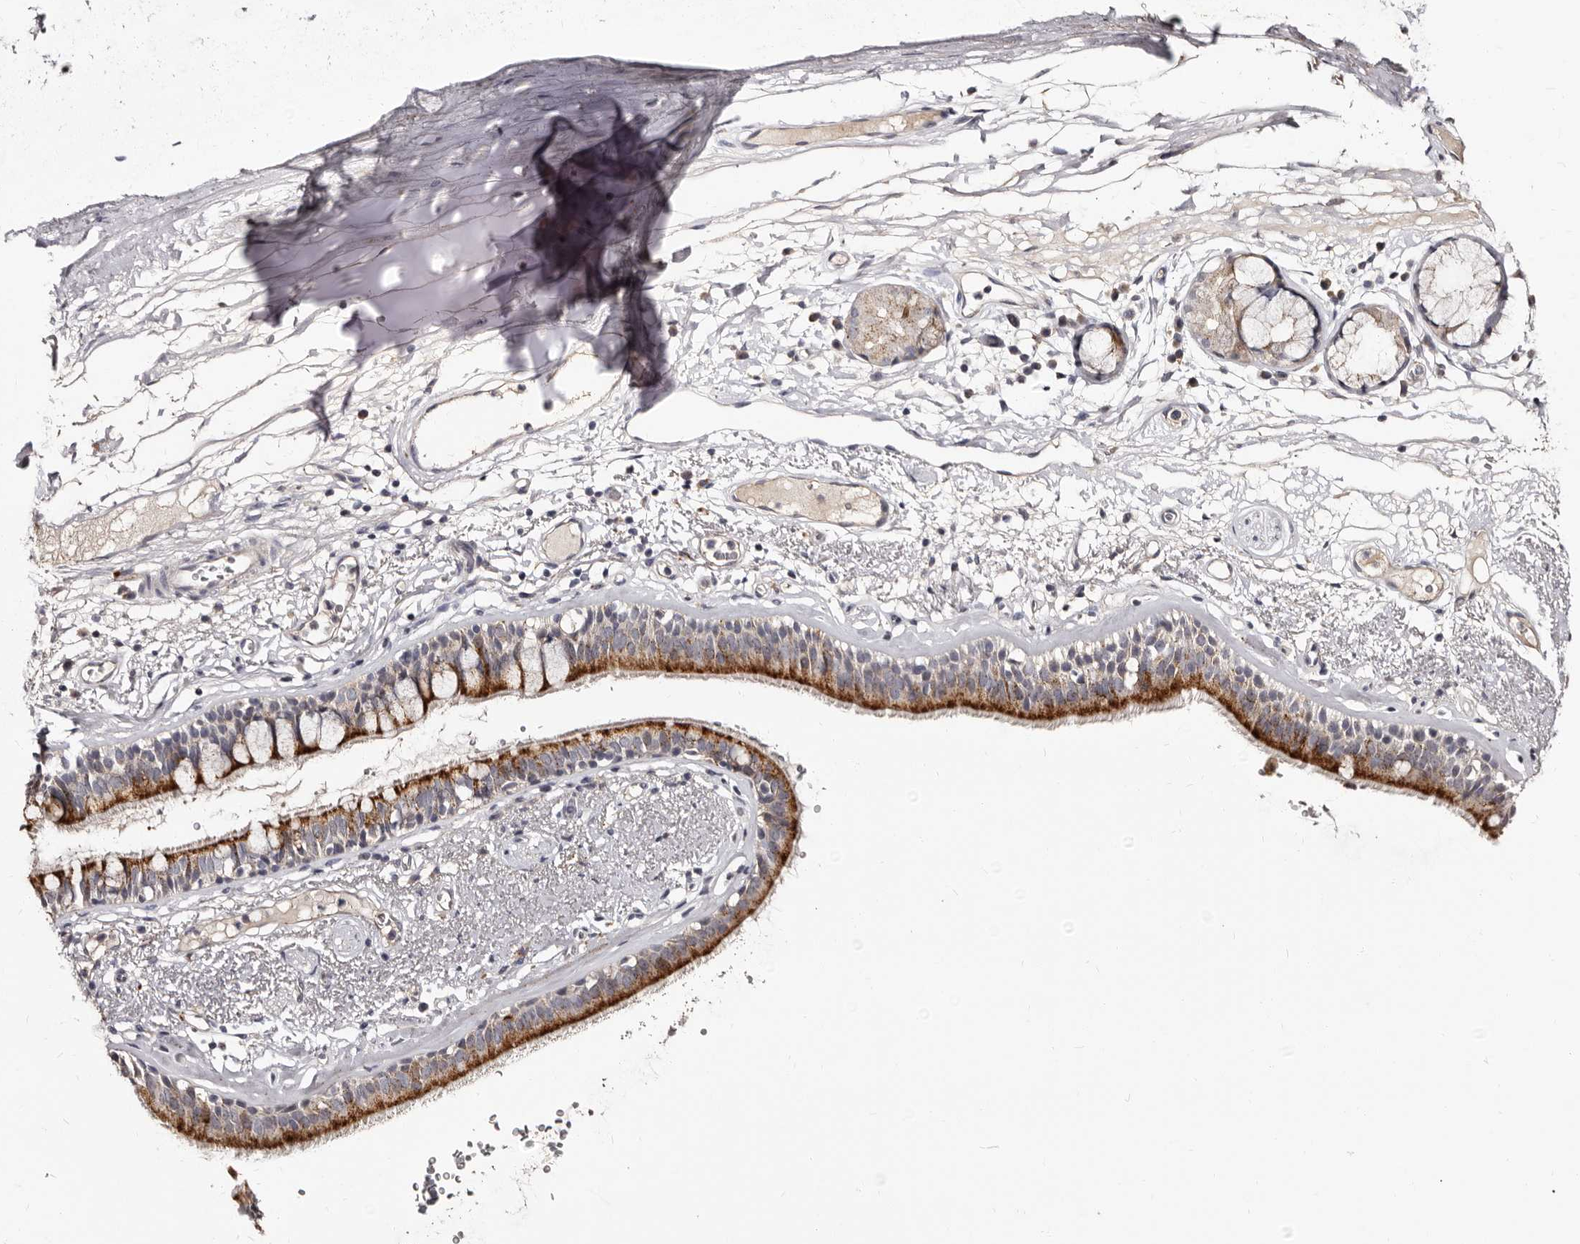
{"staining": {"intensity": "negative", "quantity": "none", "location": "none"}, "tissue": "adipose tissue", "cell_type": "Adipocytes", "image_type": "normal", "snomed": [{"axis": "morphology", "description": "Normal tissue, NOS"}, {"axis": "topography", "description": "Cartilage tissue"}], "caption": "Immunohistochemistry (IHC) of unremarkable human adipose tissue exhibits no staining in adipocytes. Nuclei are stained in blue.", "gene": "PTAFR", "patient": {"sex": "female", "age": 63}}